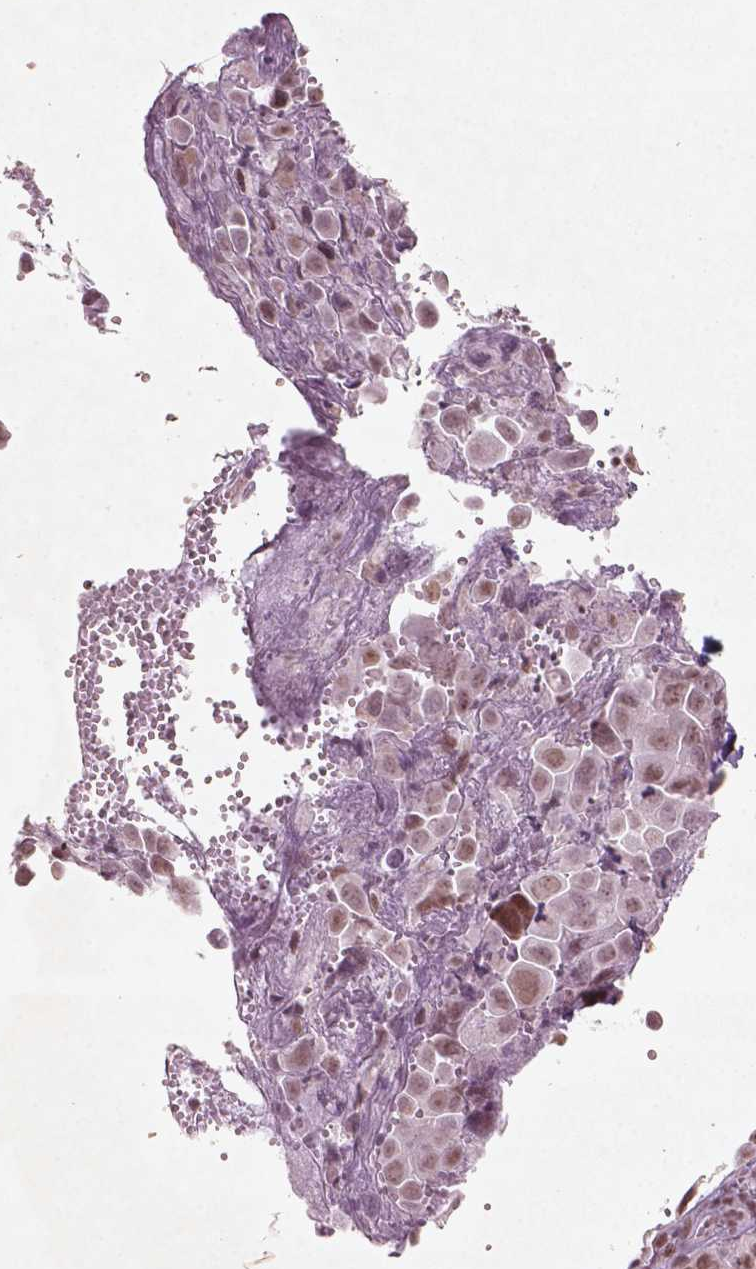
{"staining": {"intensity": "moderate", "quantity": ">75%", "location": "nuclear"}, "tissue": "cervical cancer", "cell_type": "Tumor cells", "image_type": "cancer", "snomed": [{"axis": "morphology", "description": "Squamous cell carcinoma, NOS"}, {"axis": "topography", "description": "Cervix"}], "caption": "DAB immunohistochemical staining of cervical squamous cell carcinoma displays moderate nuclear protein staining in about >75% of tumor cells. The staining was performed using DAB (3,3'-diaminobenzidine), with brown indicating positive protein expression. Nuclei are stained blue with hematoxylin.", "gene": "HMG20B", "patient": {"sex": "female", "age": 55}}